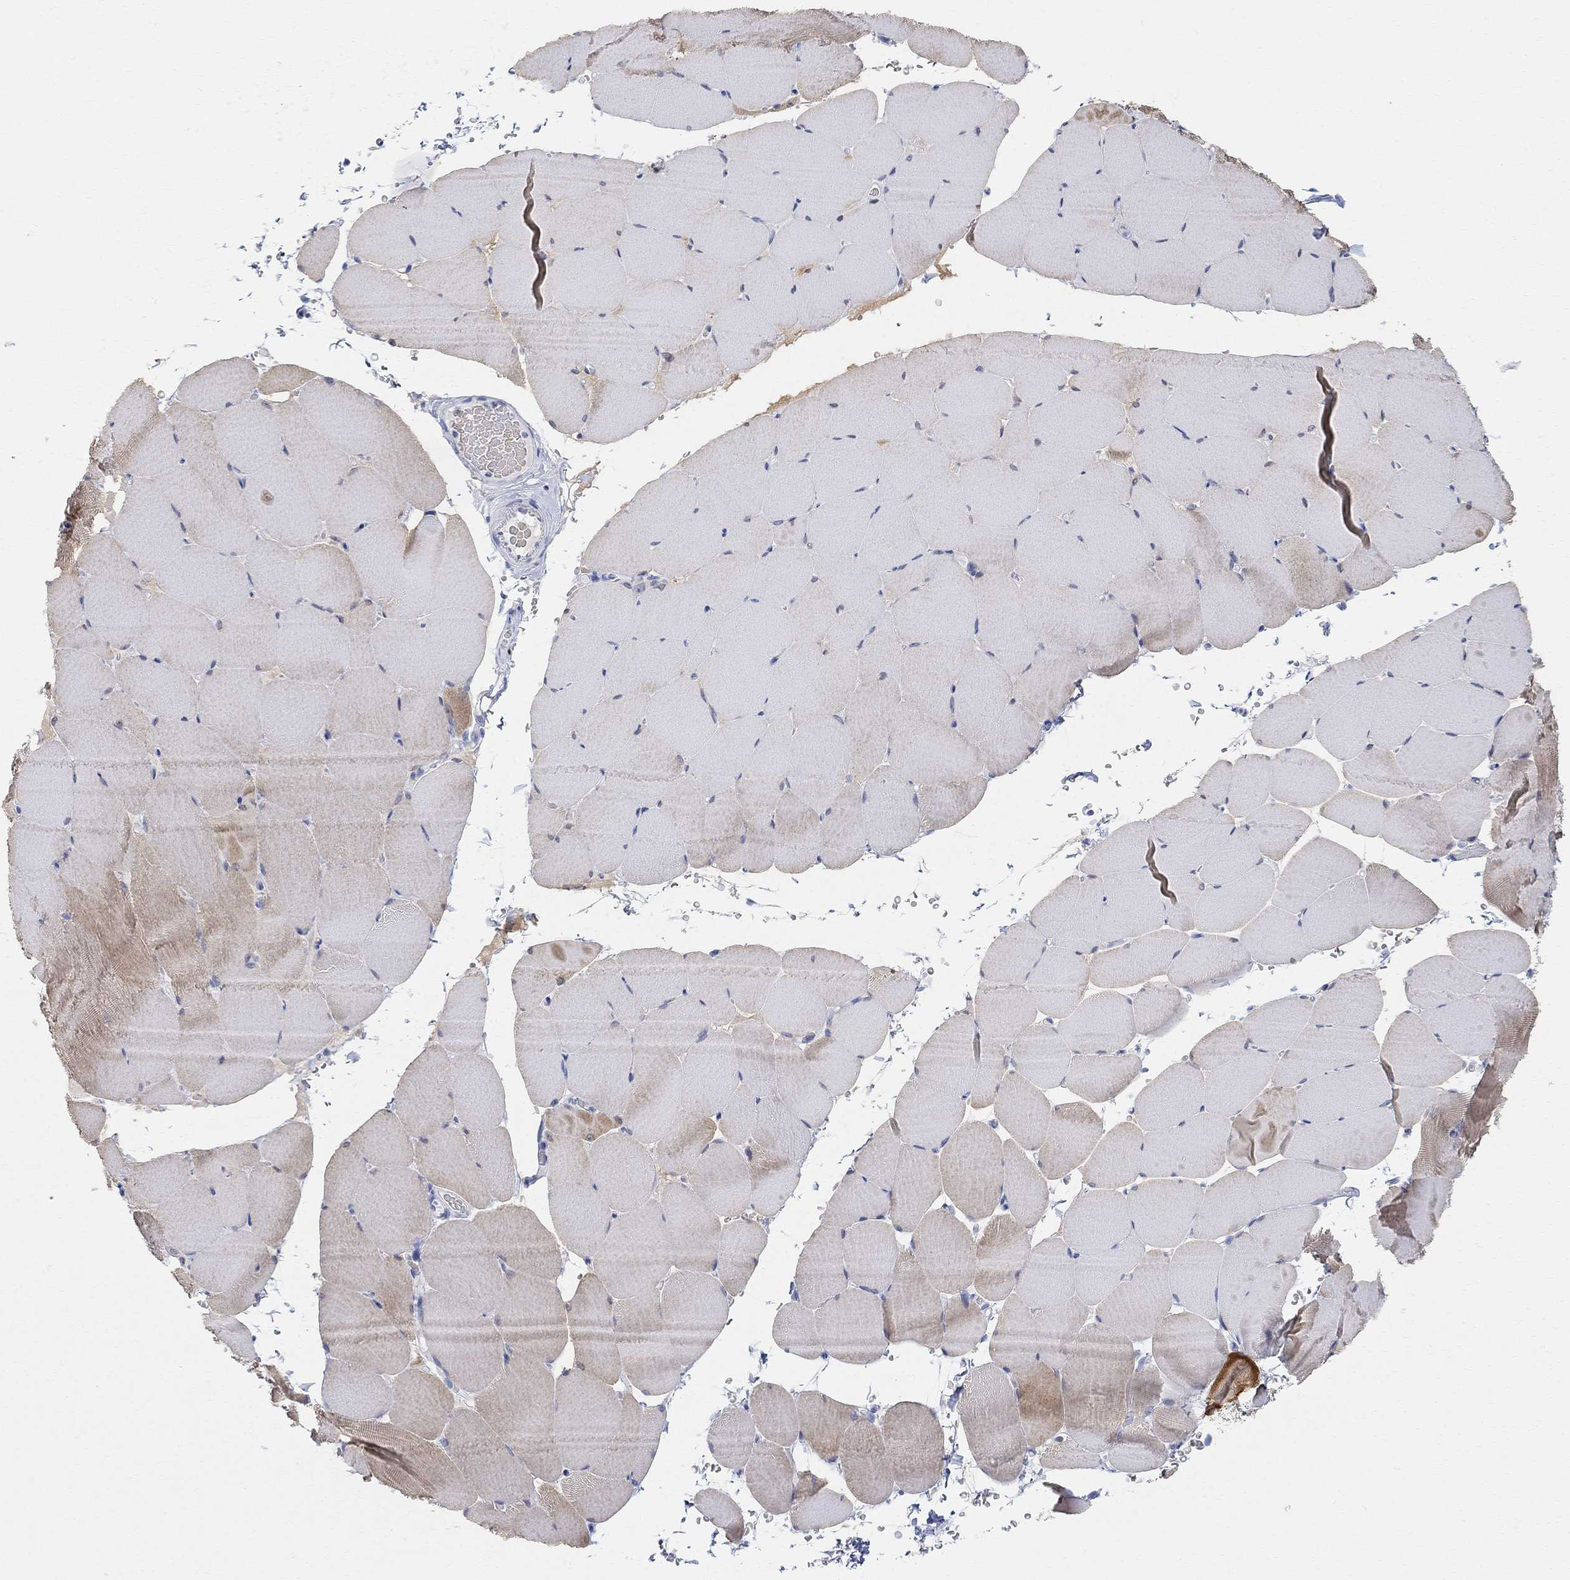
{"staining": {"intensity": "moderate", "quantity": "<25%", "location": "cytoplasmic/membranous"}, "tissue": "skeletal muscle", "cell_type": "Myocytes", "image_type": "normal", "snomed": [{"axis": "morphology", "description": "Normal tissue, NOS"}, {"axis": "topography", "description": "Skeletal muscle"}], "caption": "Brown immunohistochemical staining in unremarkable human skeletal muscle reveals moderate cytoplasmic/membranous expression in approximately <25% of myocytes. (Stains: DAB in brown, nuclei in blue, Microscopy: brightfield microscopy at high magnification).", "gene": "RETNLB", "patient": {"sex": "female", "age": 37}}